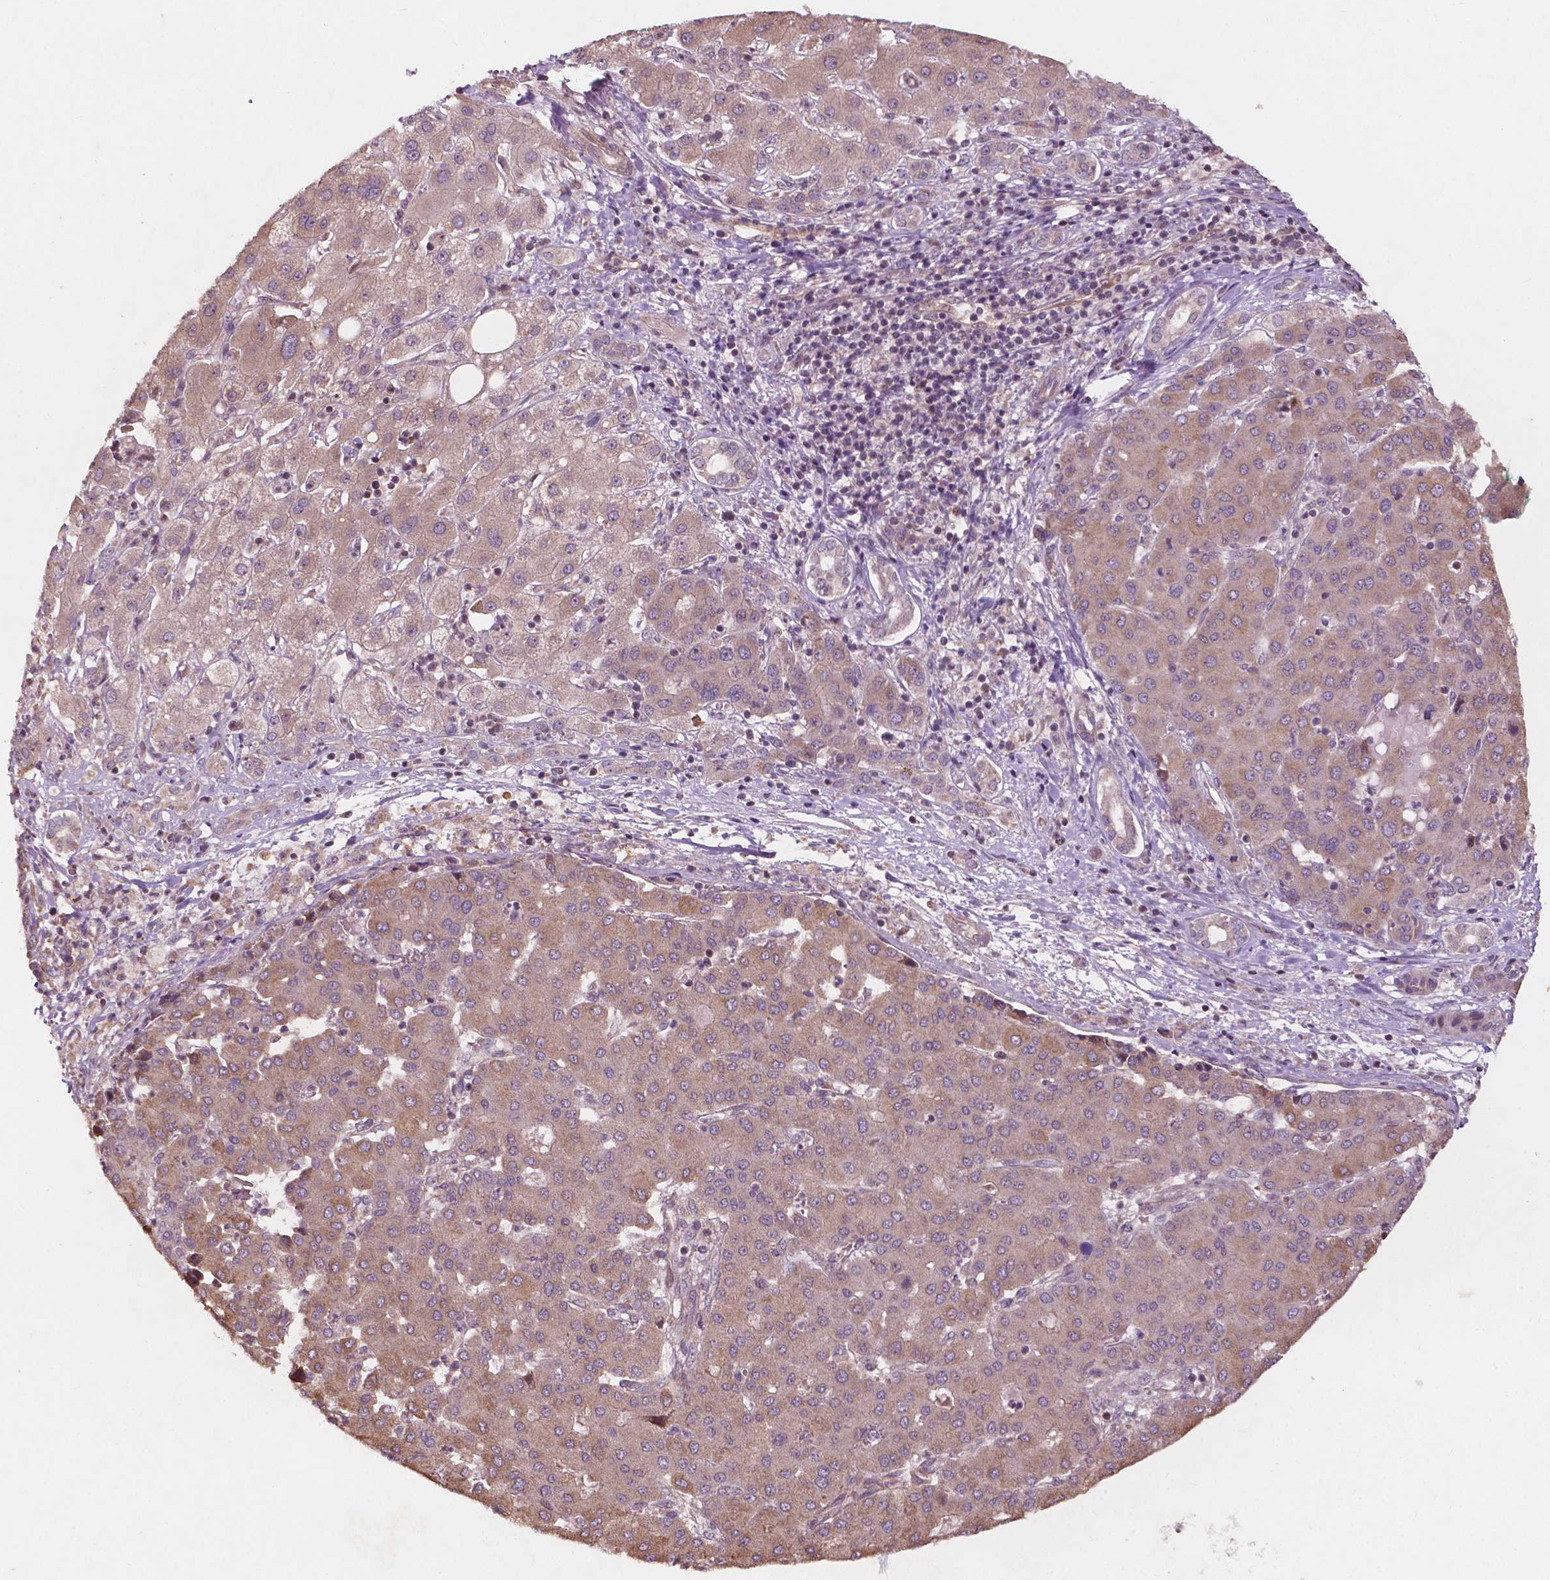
{"staining": {"intensity": "weak", "quantity": ">75%", "location": "cytoplasmic/membranous"}, "tissue": "liver cancer", "cell_type": "Tumor cells", "image_type": "cancer", "snomed": [{"axis": "morphology", "description": "Carcinoma, Hepatocellular, NOS"}, {"axis": "topography", "description": "Liver"}], "caption": "Liver cancer (hepatocellular carcinoma) stained with a brown dye exhibits weak cytoplasmic/membranous positive positivity in approximately >75% of tumor cells.", "gene": "CDC42BPA", "patient": {"sex": "male", "age": 65}}